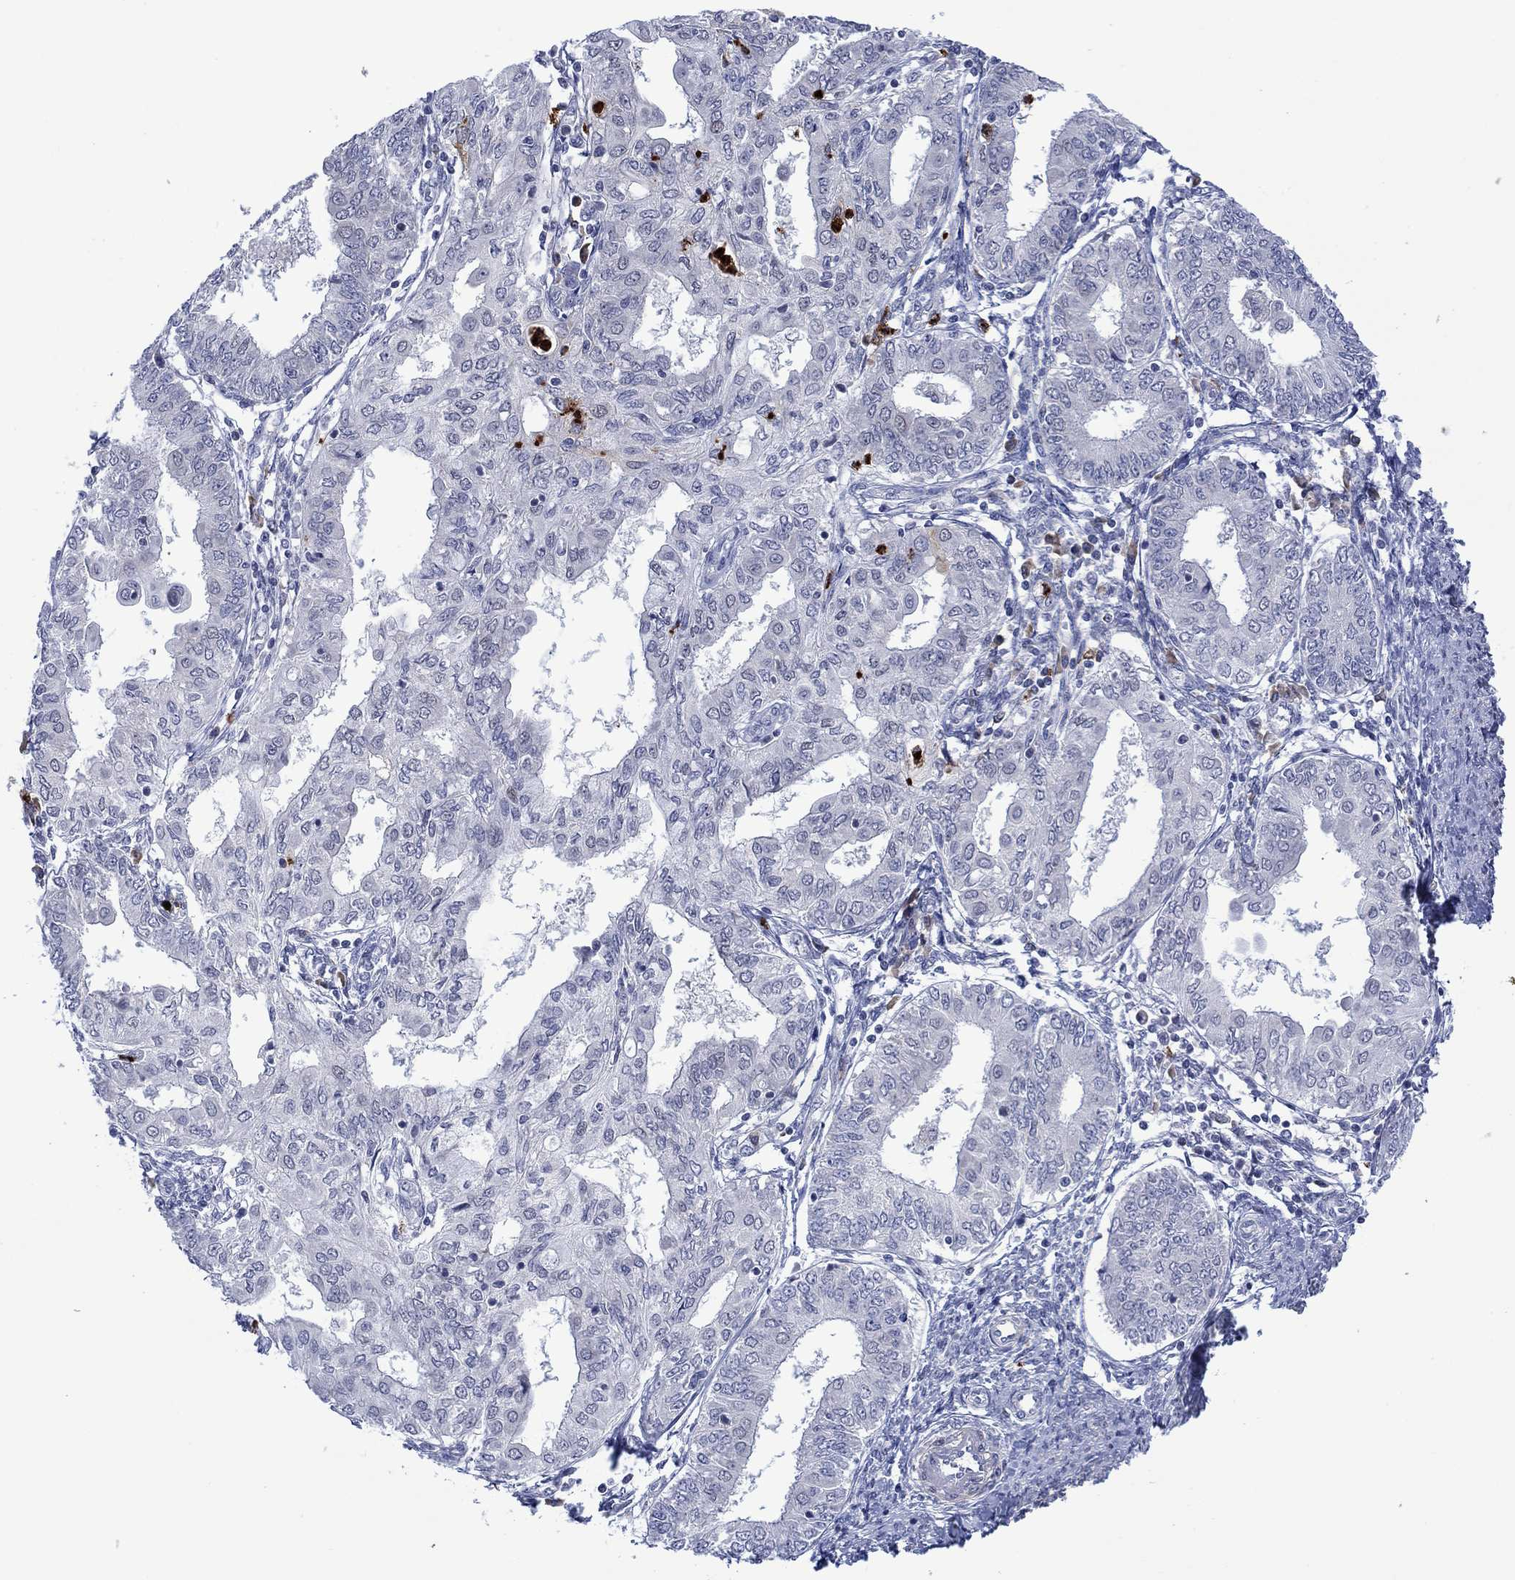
{"staining": {"intensity": "negative", "quantity": "none", "location": "none"}, "tissue": "endometrial cancer", "cell_type": "Tumor cells", "image_type": "cancer", "snomed": [{"axis": "morphology", "description": "Adenocarcinoma, NOS"}, {"axis": "topography", "description": "Endometrium"}], "caption": "Tumor cells are negative for brown protein staining in endometrial cancer (adenocarcinoma).", "gene": "MTRFR", "patient": {"sex": "female", "age": 68}}